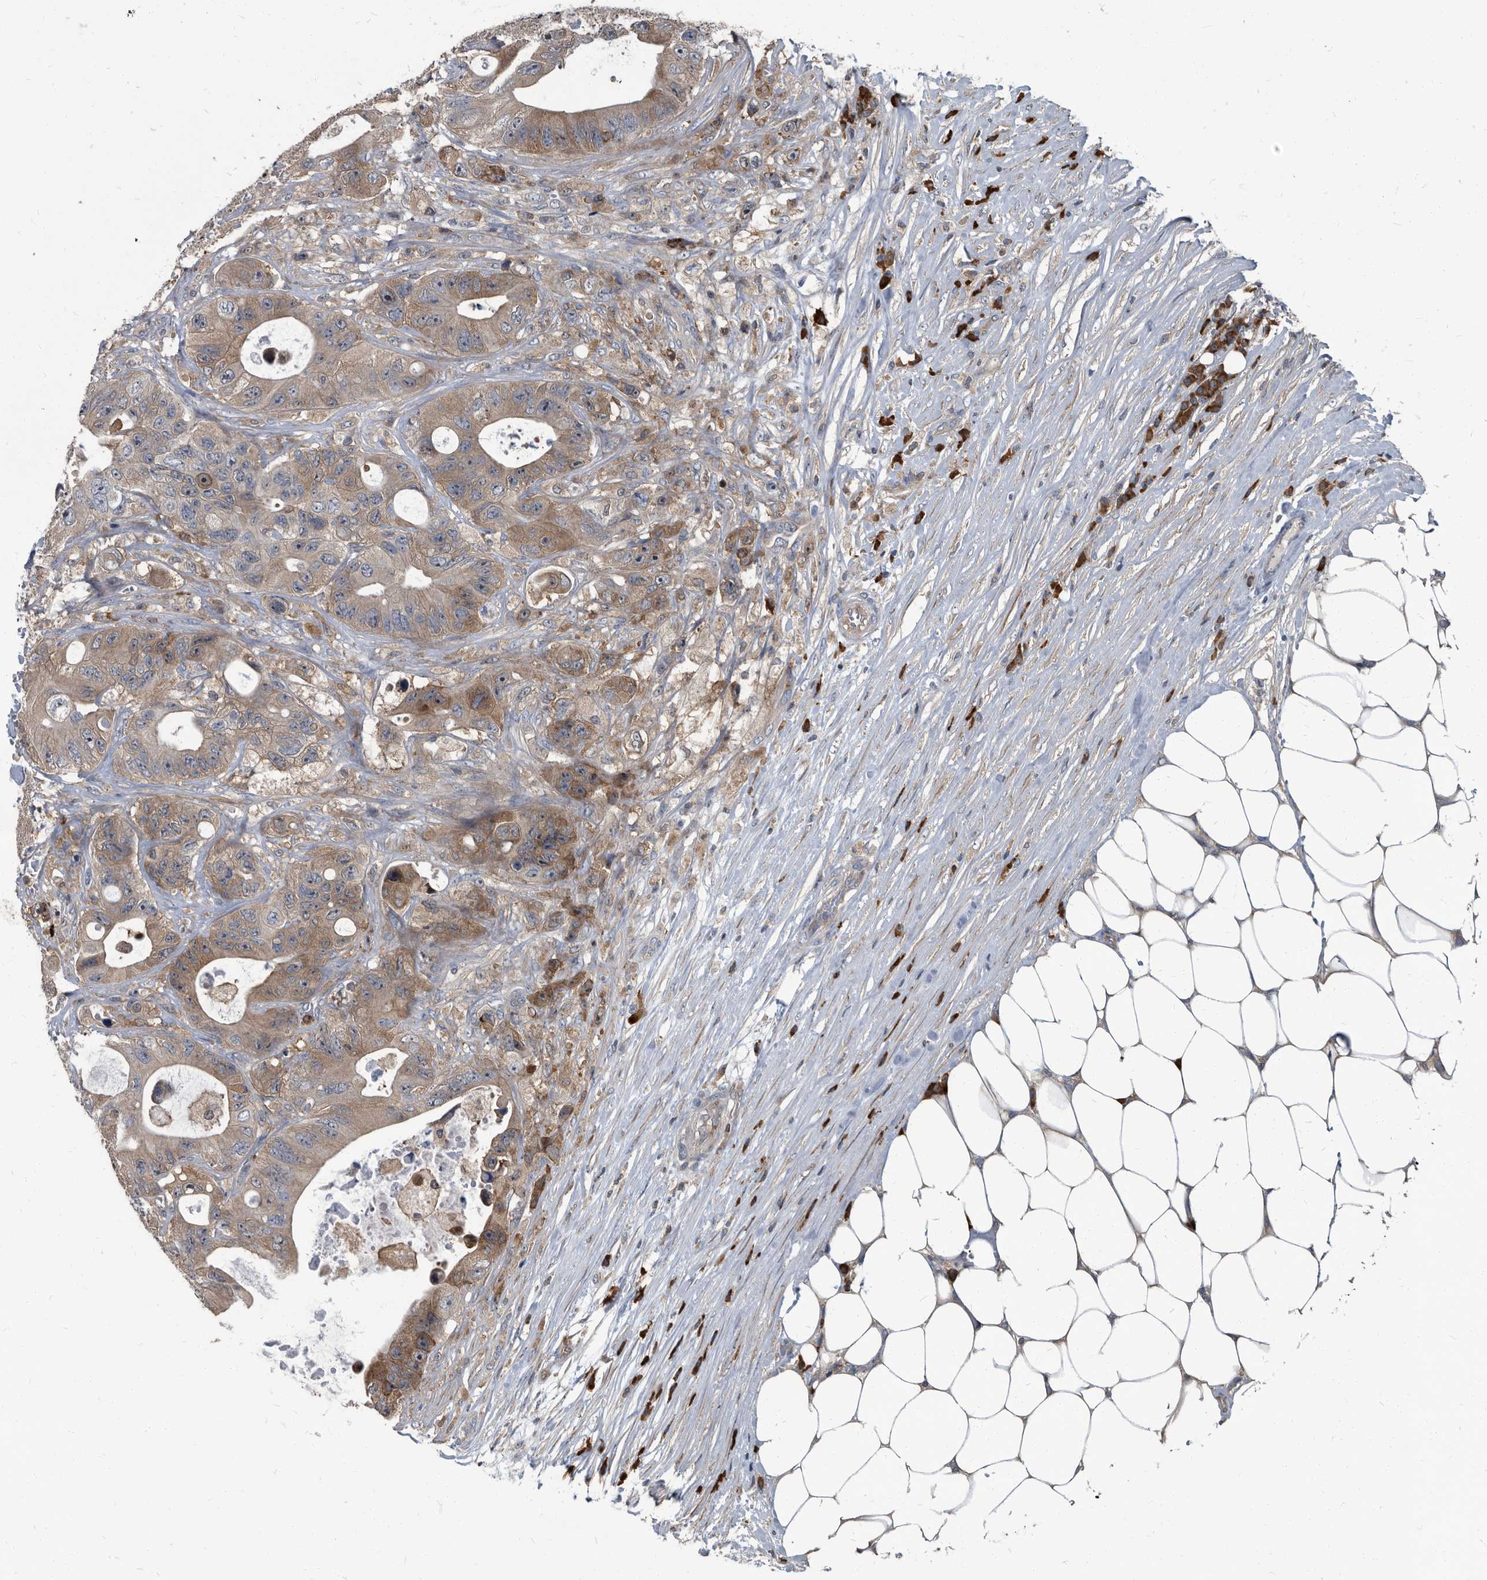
{"staining": {"intensity": "moderate", "quantity": ">75%", "location": "cytoplasmic/membranous"}, "tissue": "colorectal cancer", "cell_type": "Tumor cells", "image_type": "cancer", "snomed": [{"axis": "morphology", "description": "Adenocarcinoma, NOS"}, {"axis": "topography", "description": "Colon"}], "caption": "Protein positivity by immunohistochemistry (IHC) demonstrates moderate cytoplasmic/membranous positivity in about >75% of tumor cells in adenocarcinoma (colorectal). The staining was performed using DAB (3,3'-diaminobenzidine) to visualize the protein expression in brown, while the nuclei were stained in blue with hematoxylin (Magnification: 20x).", "gene": "CDV3", "patient": {"sex": "female", "age": 46}}